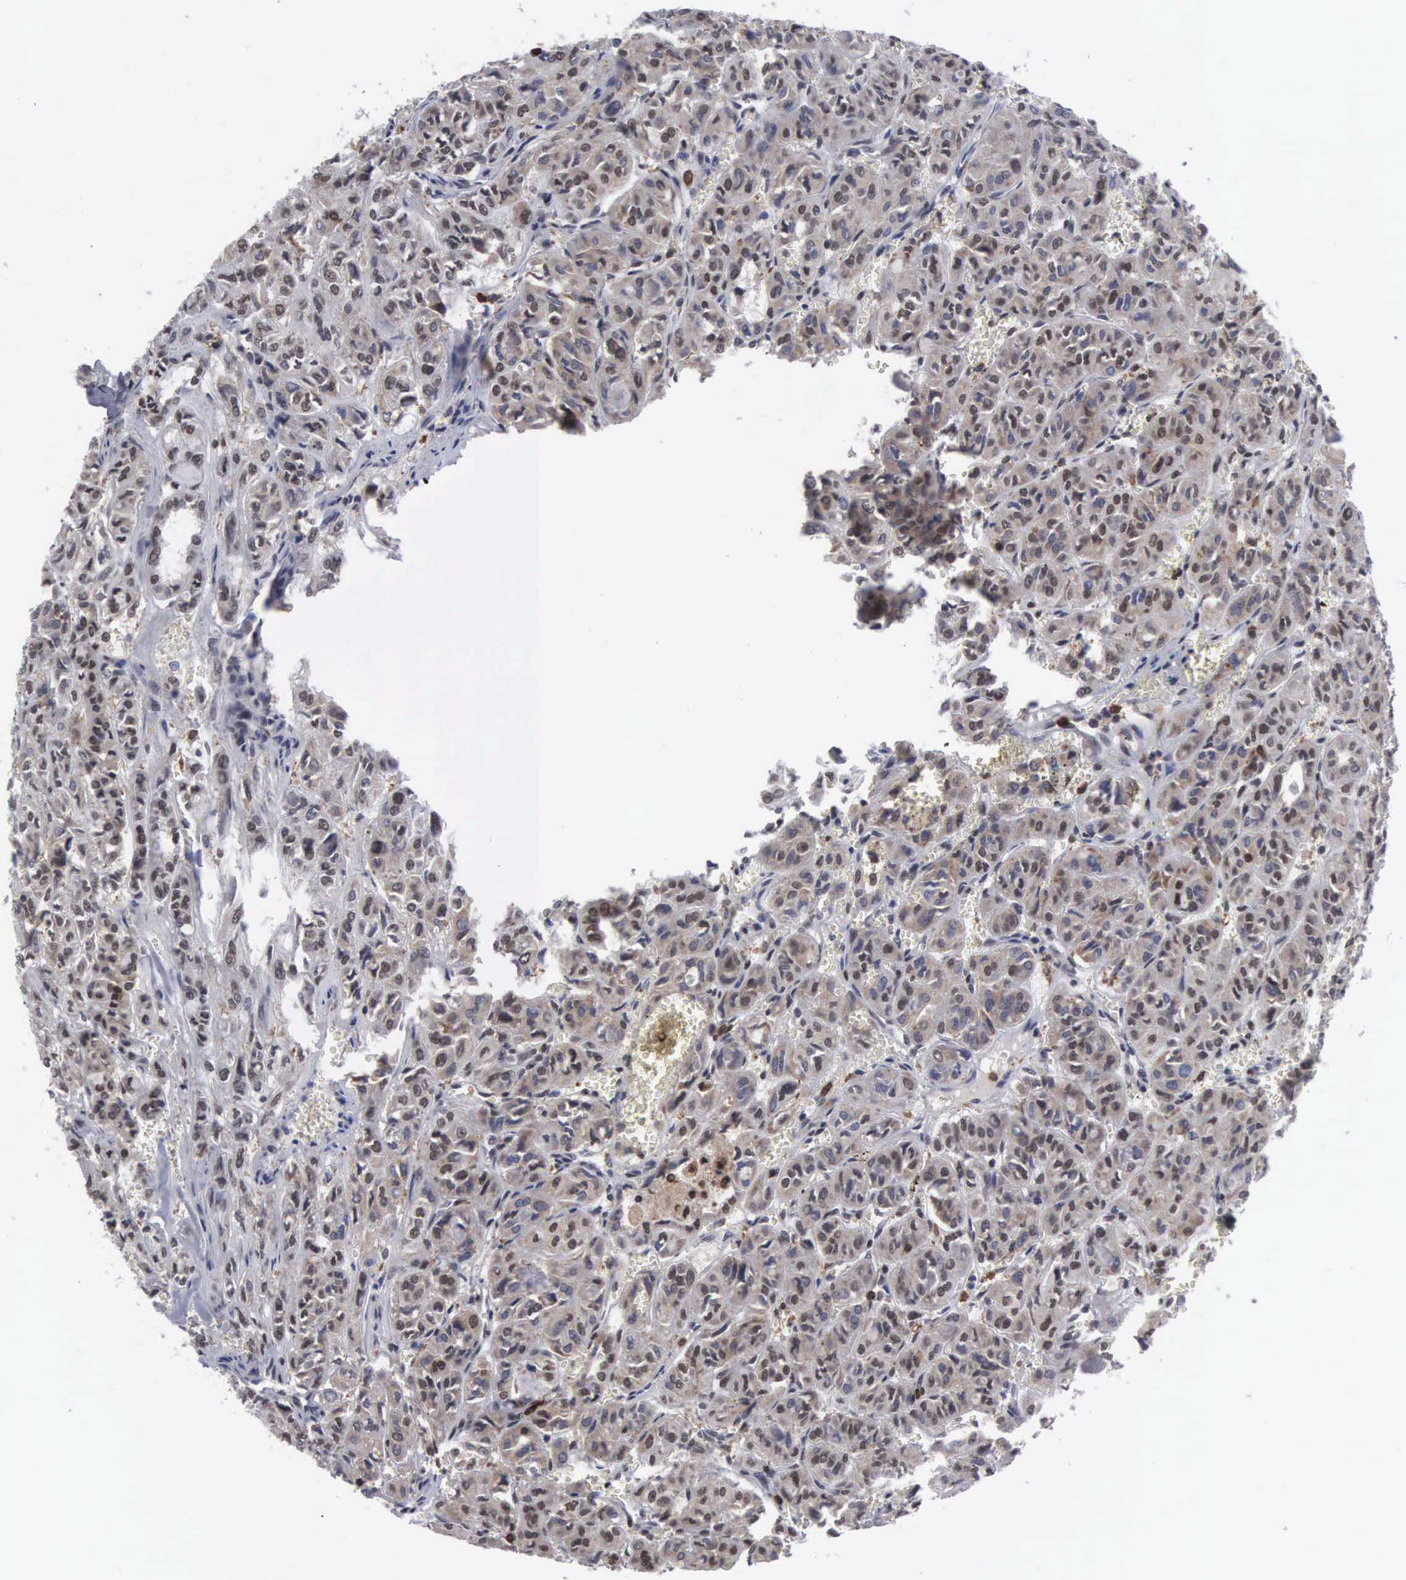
{"staining": {"intensity": "moderate", "quantity": ">75%", "location": "nuclear"}, "tissue": "thyroid cancer", "cell_type": "Tumor cells", "image_type": "cancer", "snomed": [{"axis": "morphology", "description": "Follicular adenoma carcinoma, NOS"}, {"axis": "topography", "description": "Thyroid gland"}], "caption": "Immunohistochemical staining of follicular adenoma carcinoma (thyroid) reveals medium levels of moderate nuclear staining in about >75% of tumor cells.", "gene": "TRMT5", "patient": {"sex": "female", "age": 71}}